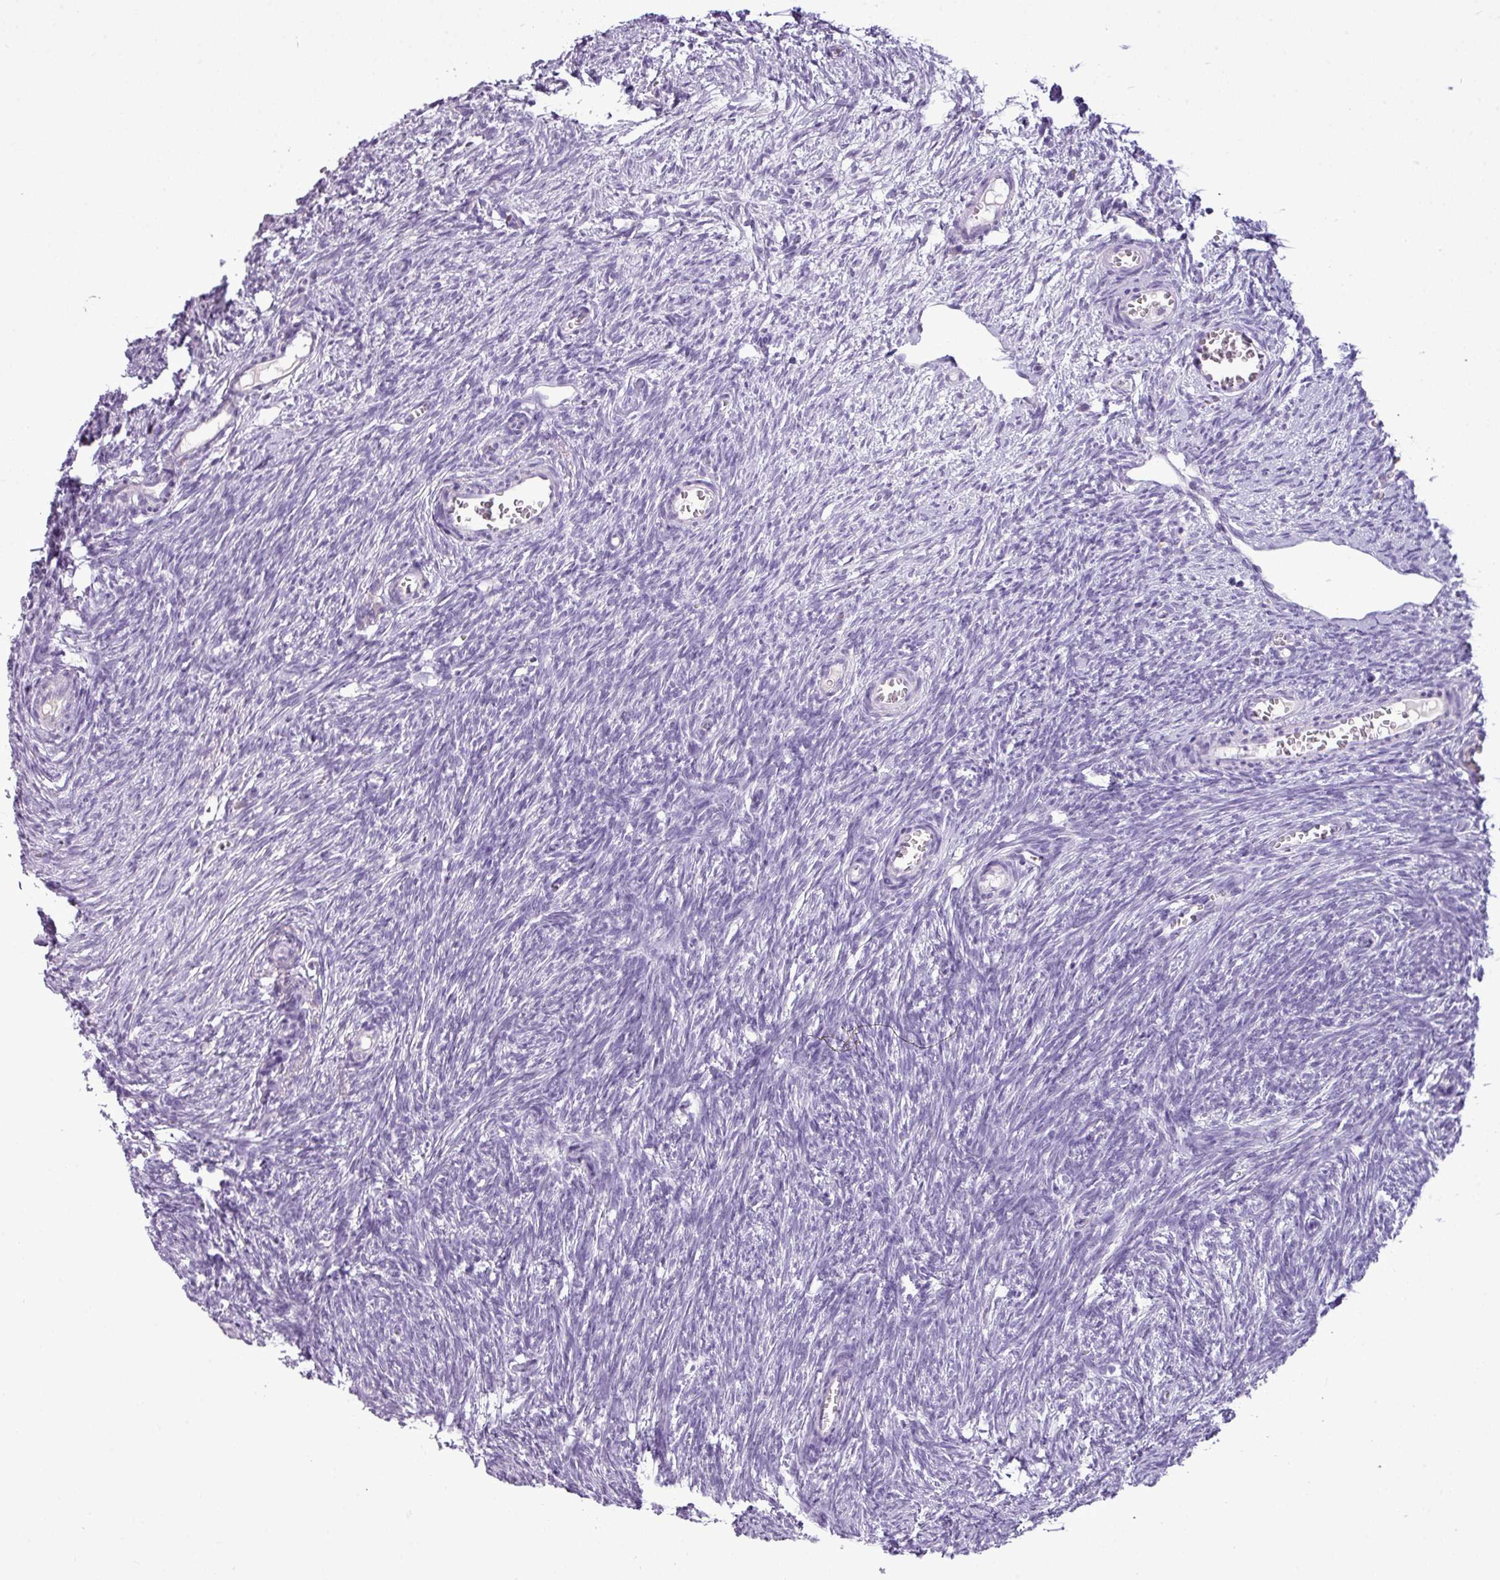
{"staining": {"intensity": "negative", "quantity": "none", "location": "none"}, "tissue": "ovary", "cell_type": "Follicle cells", "image_type": "normal", "snomed": [{"axis": "morphology", "description": "Normal tissue, NOS"}, {"axis": "topography", "description": "Ovary"}], "caption": "Image shows no significant protein positivity in follicle cells of unremarkable ovary. (IHC, brightfield microscopy, high magnification).", "gene": "TMEM91", "patient": {"sex": "female", "age": 44}}